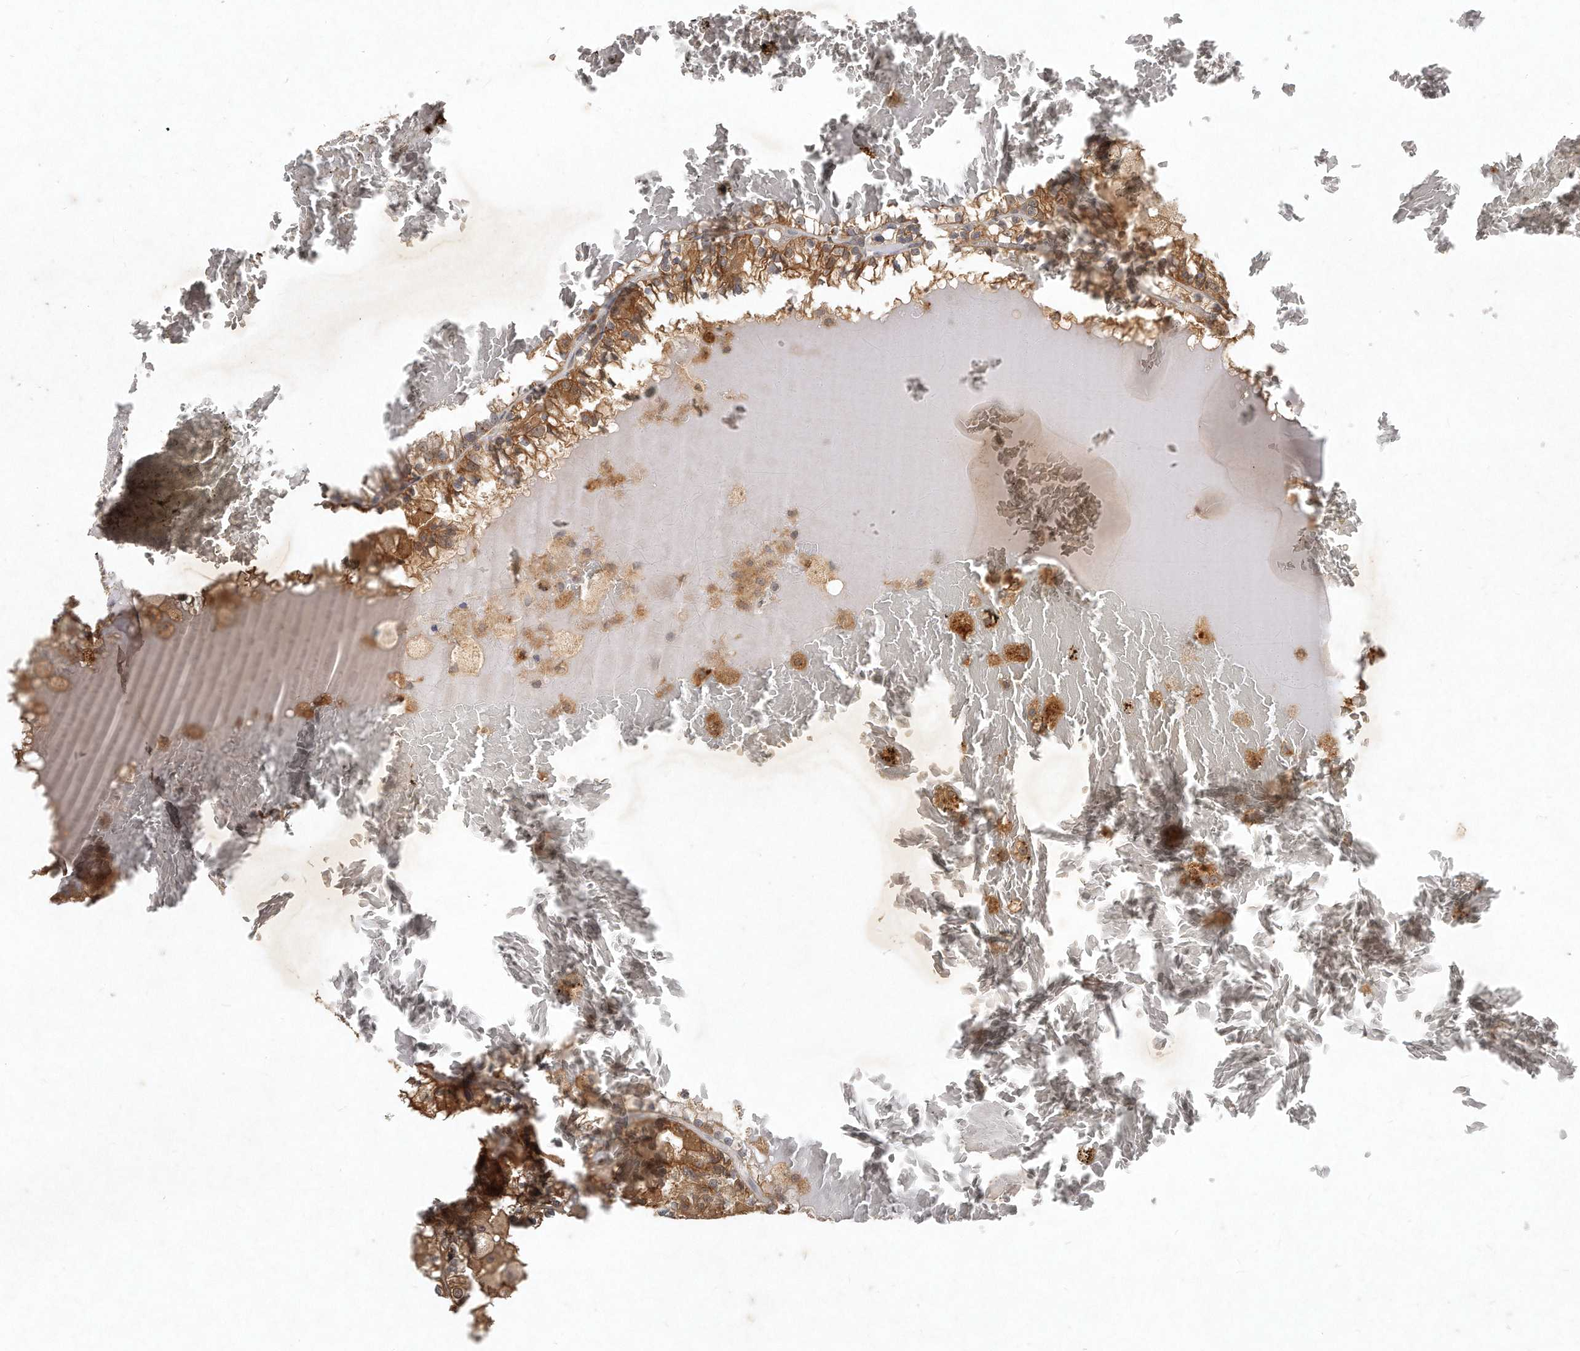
{"staining": {"intensity": "moderate", "quantity": ">75%", "location": "cytoplasmic/membranous"}, "tissue": "renal cancer", "cell_type": "Tumor cells", "image_type": "cancer", "snomed": [{"axis": "morphology", "description": "Adenocarcinoma, NOS"}, {"axis": "topography", "description": "Kidney"}], "caption": "A medium amount of moderate cytoplasmic/membranous positivity is identified in approximately >75% of tumor cells in adenocarcinoma (renal) tissue.", "gene": "LGALS8", "patient": {"sex": "female", "age": 56}}